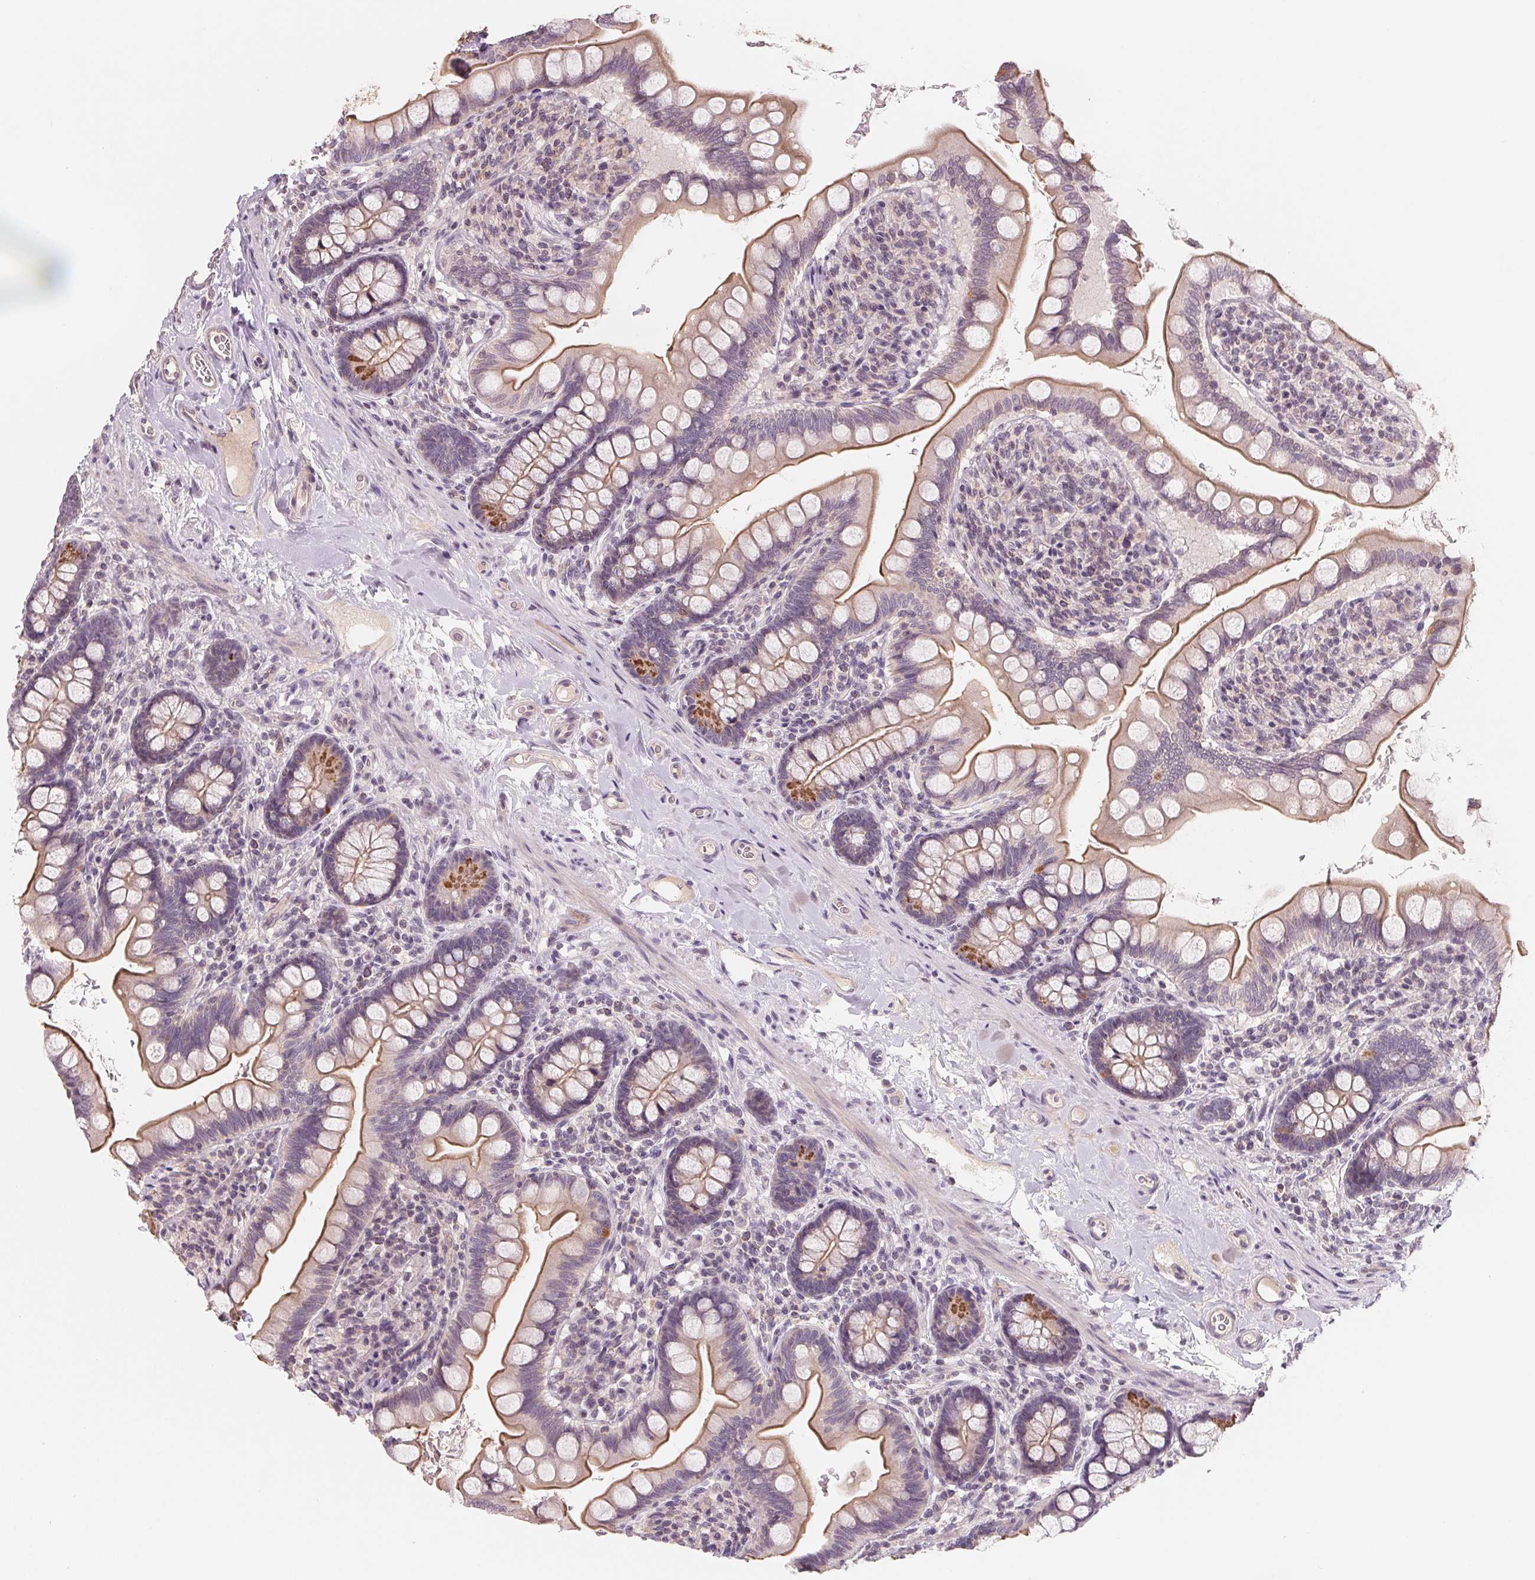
{"staining": {"intensity": "moderate", "quantity": "25%-75%", "location": "cytoplasmic/membranous"}, "tissue": "small intestine", "cell_type": "Glandular cells", "image_type": "normal", "snomed": [{"axis": "morphology", "description": "Normal tissue, NOS"}, {"axis": "topography", "description": "Small intestine"}], "caption": "Moderate cytoplasmic/membranous positivity for a protein is appreciated in about 25%-75% of glandular cells of normal small intestine using IHC.", "gene": "AQP8", "patient": {"sex": "female", "age": 56}}